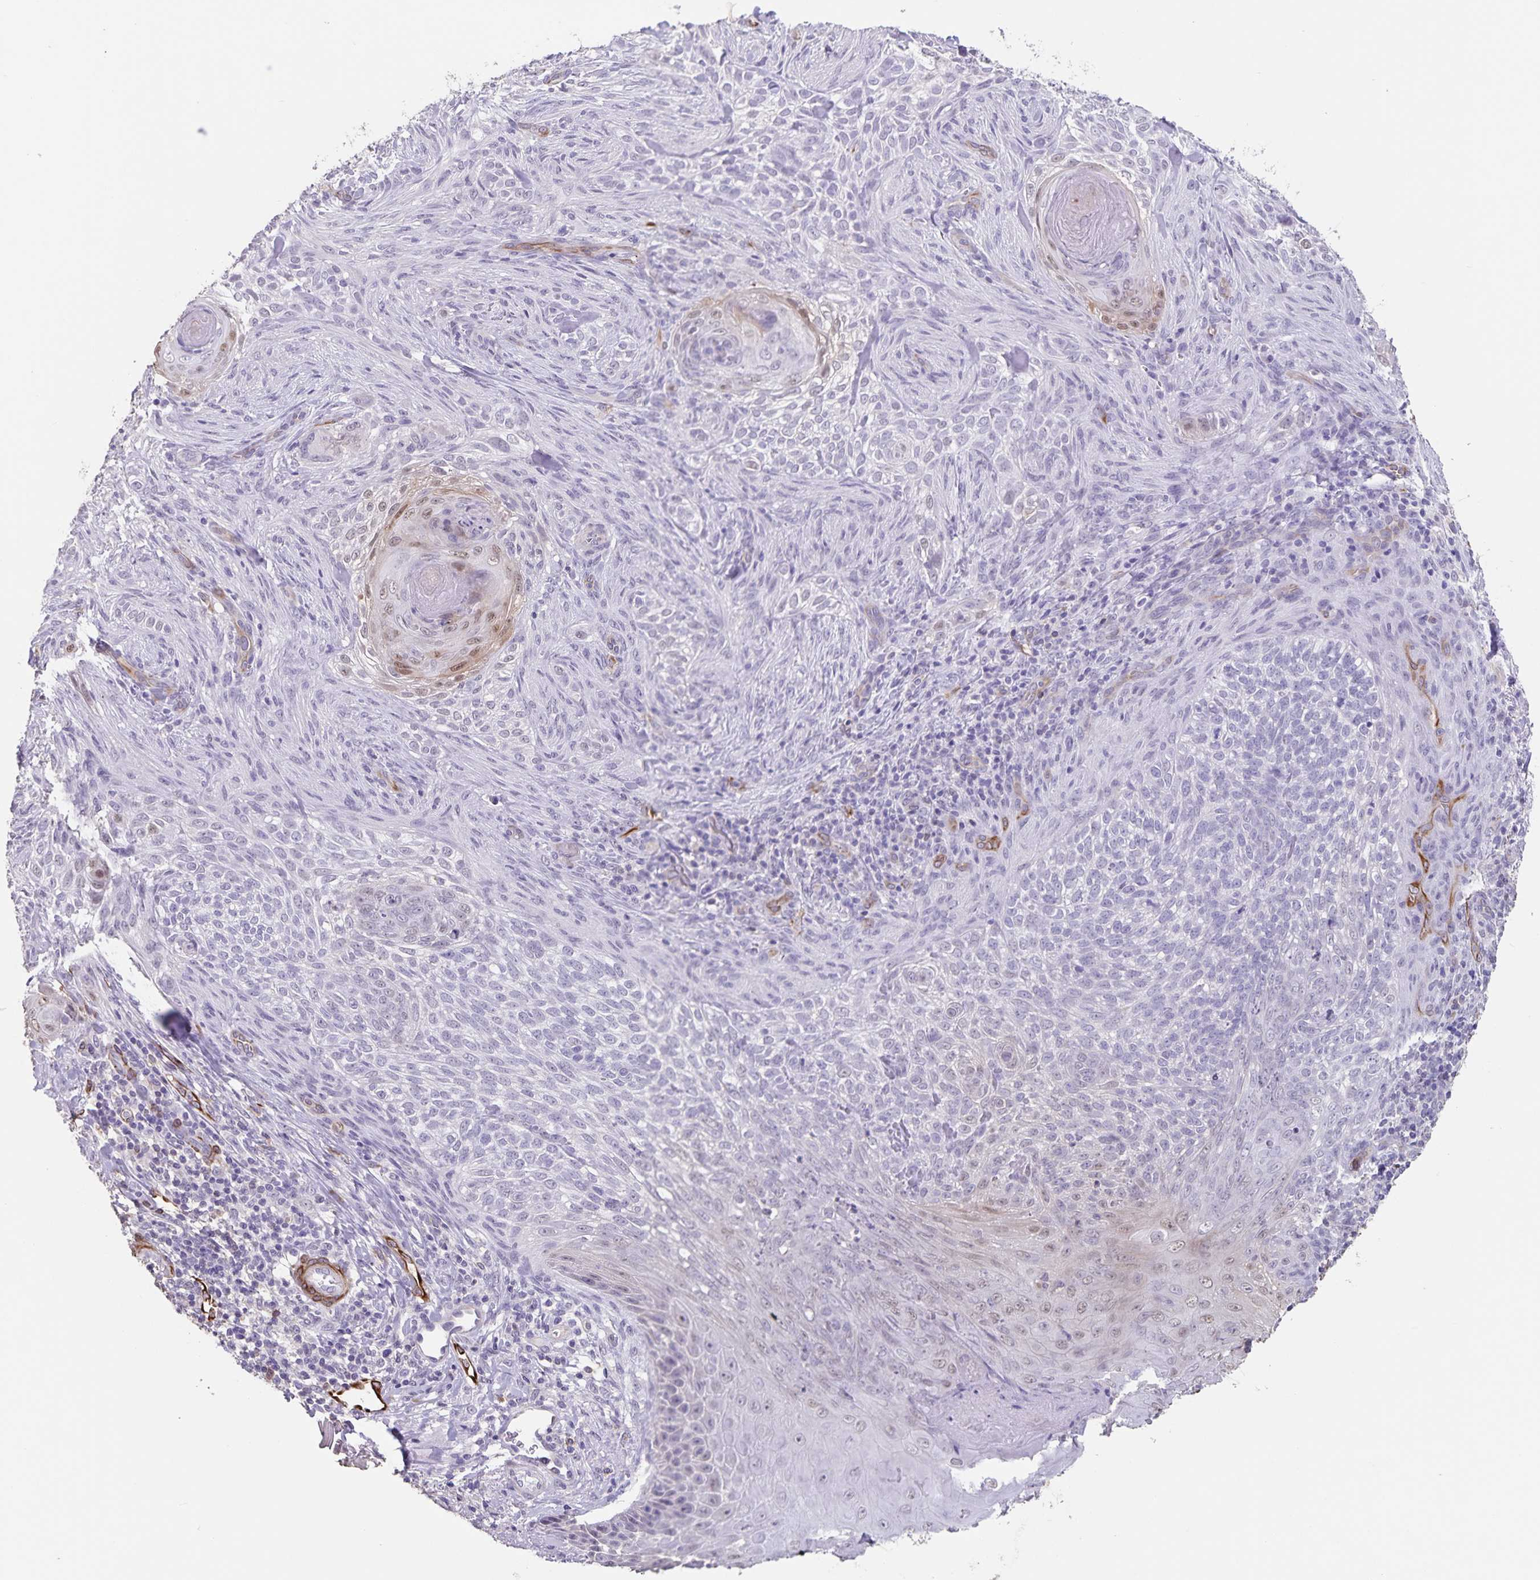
{"staining": {"intensity": "negative", "quantity": "none", "location": "none"}, "tissue": "skin cancer", "cell_type": "Tumor cells", "image_type": "cancer", "snomed": [{"axis": "morphology", "description": "Basal cell carcinoma"}, {"axis": "topography", "description": "Skin"}], "caption": "Immunohistochemistry micrograph of basal cell carcinoma (skin) stained for a protein (brown), which reveals no staining in tumor cells.", "gene": "SYNM", "patient": {"sex": "female", "age": 48}}